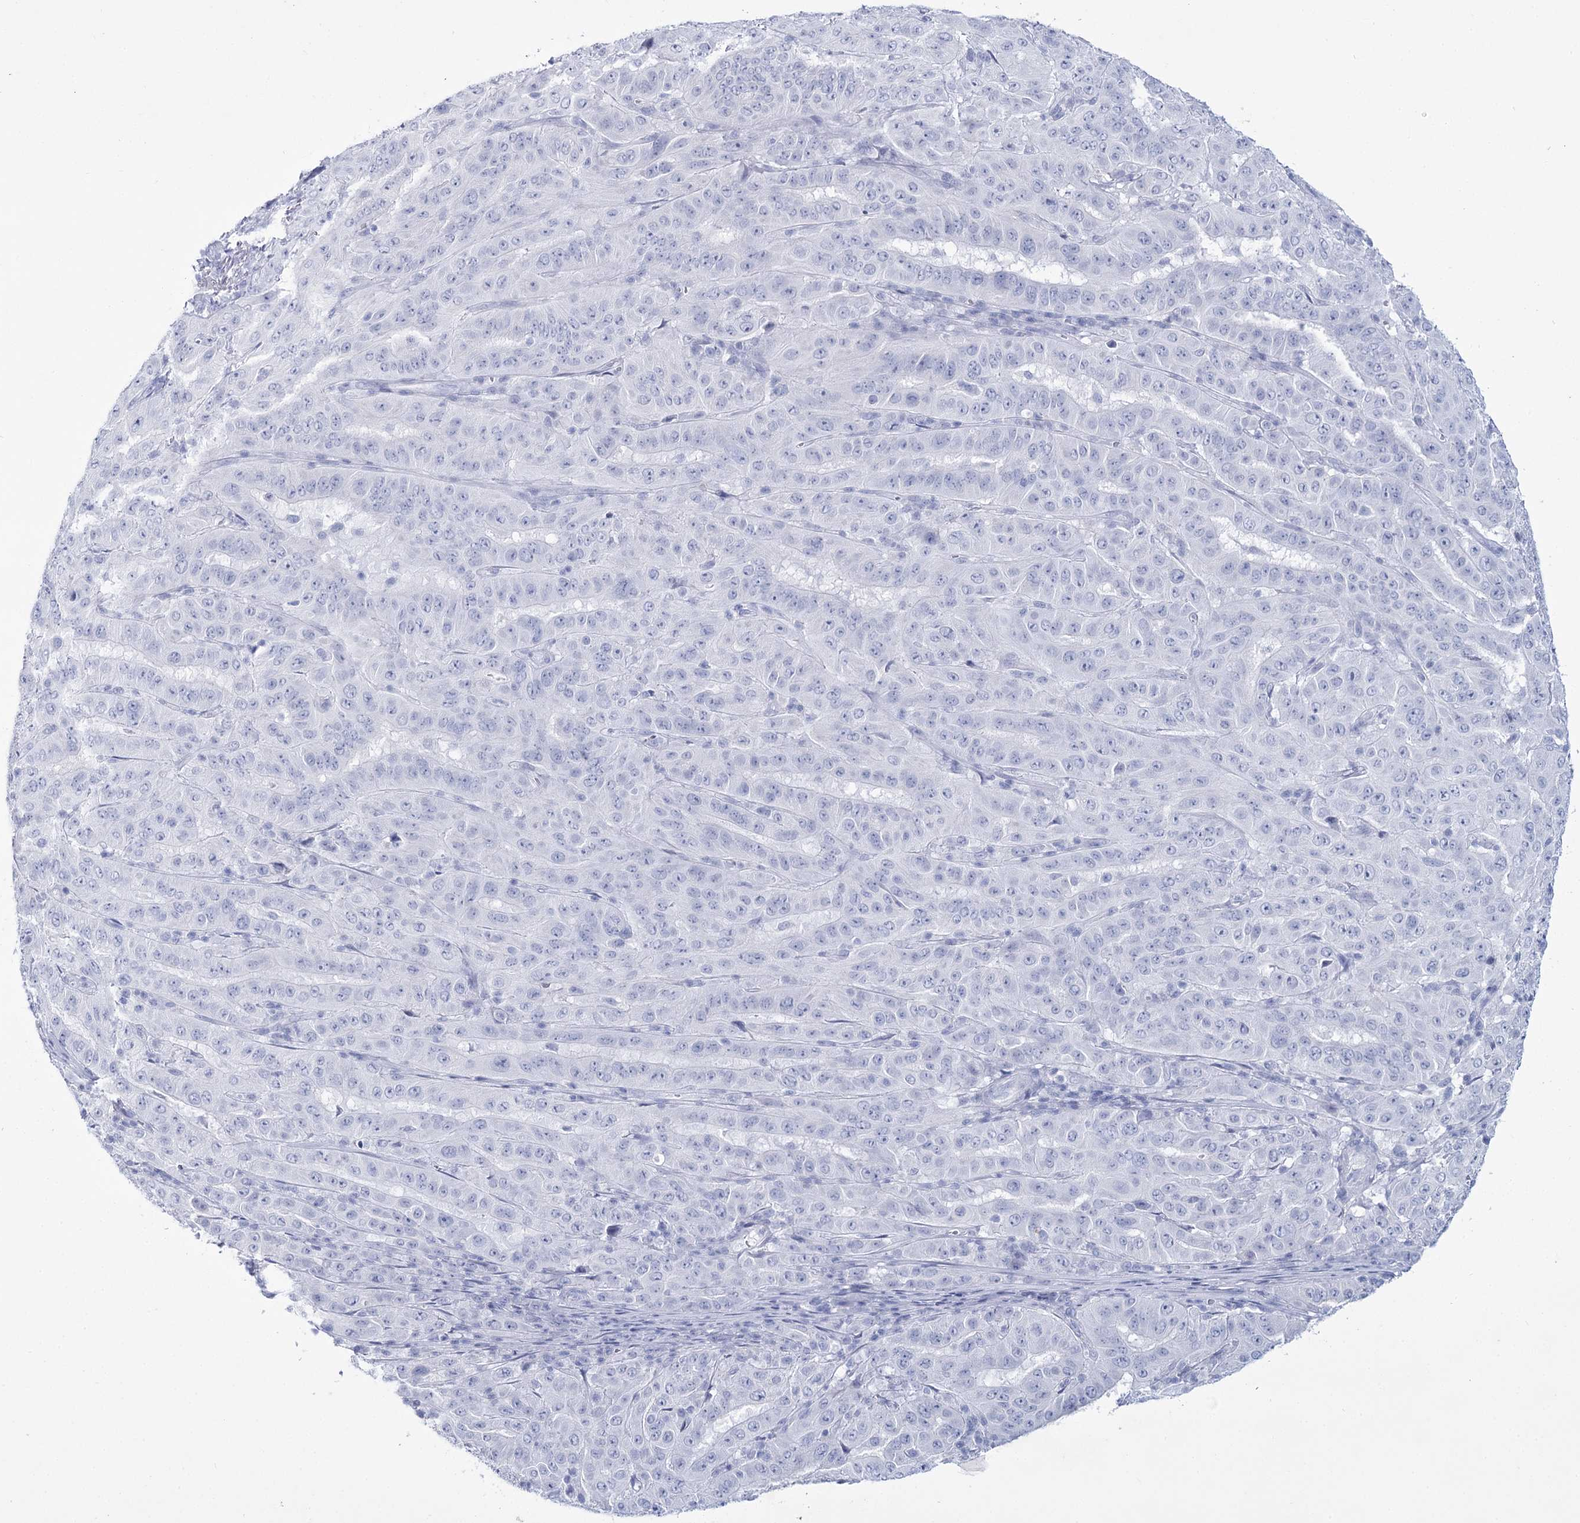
{"staining": {"intensity": "negative", "quantity": "none", "location": "none"}, "tissue": "pancreatic cancer", "cell_type": "Tumor cells", "image_type": "cancer", "snomed": [{"axis": "morphology", "description": "Adenocarcinoma, NOS"}, {"axis": "topography", "description": "Pancreas"}], "caption": "Image shows no protein staining in tumor cells of pancreatic cancer tissue.", "gene": "RNF186", "patient": {"sex": "male", "age": 63}}